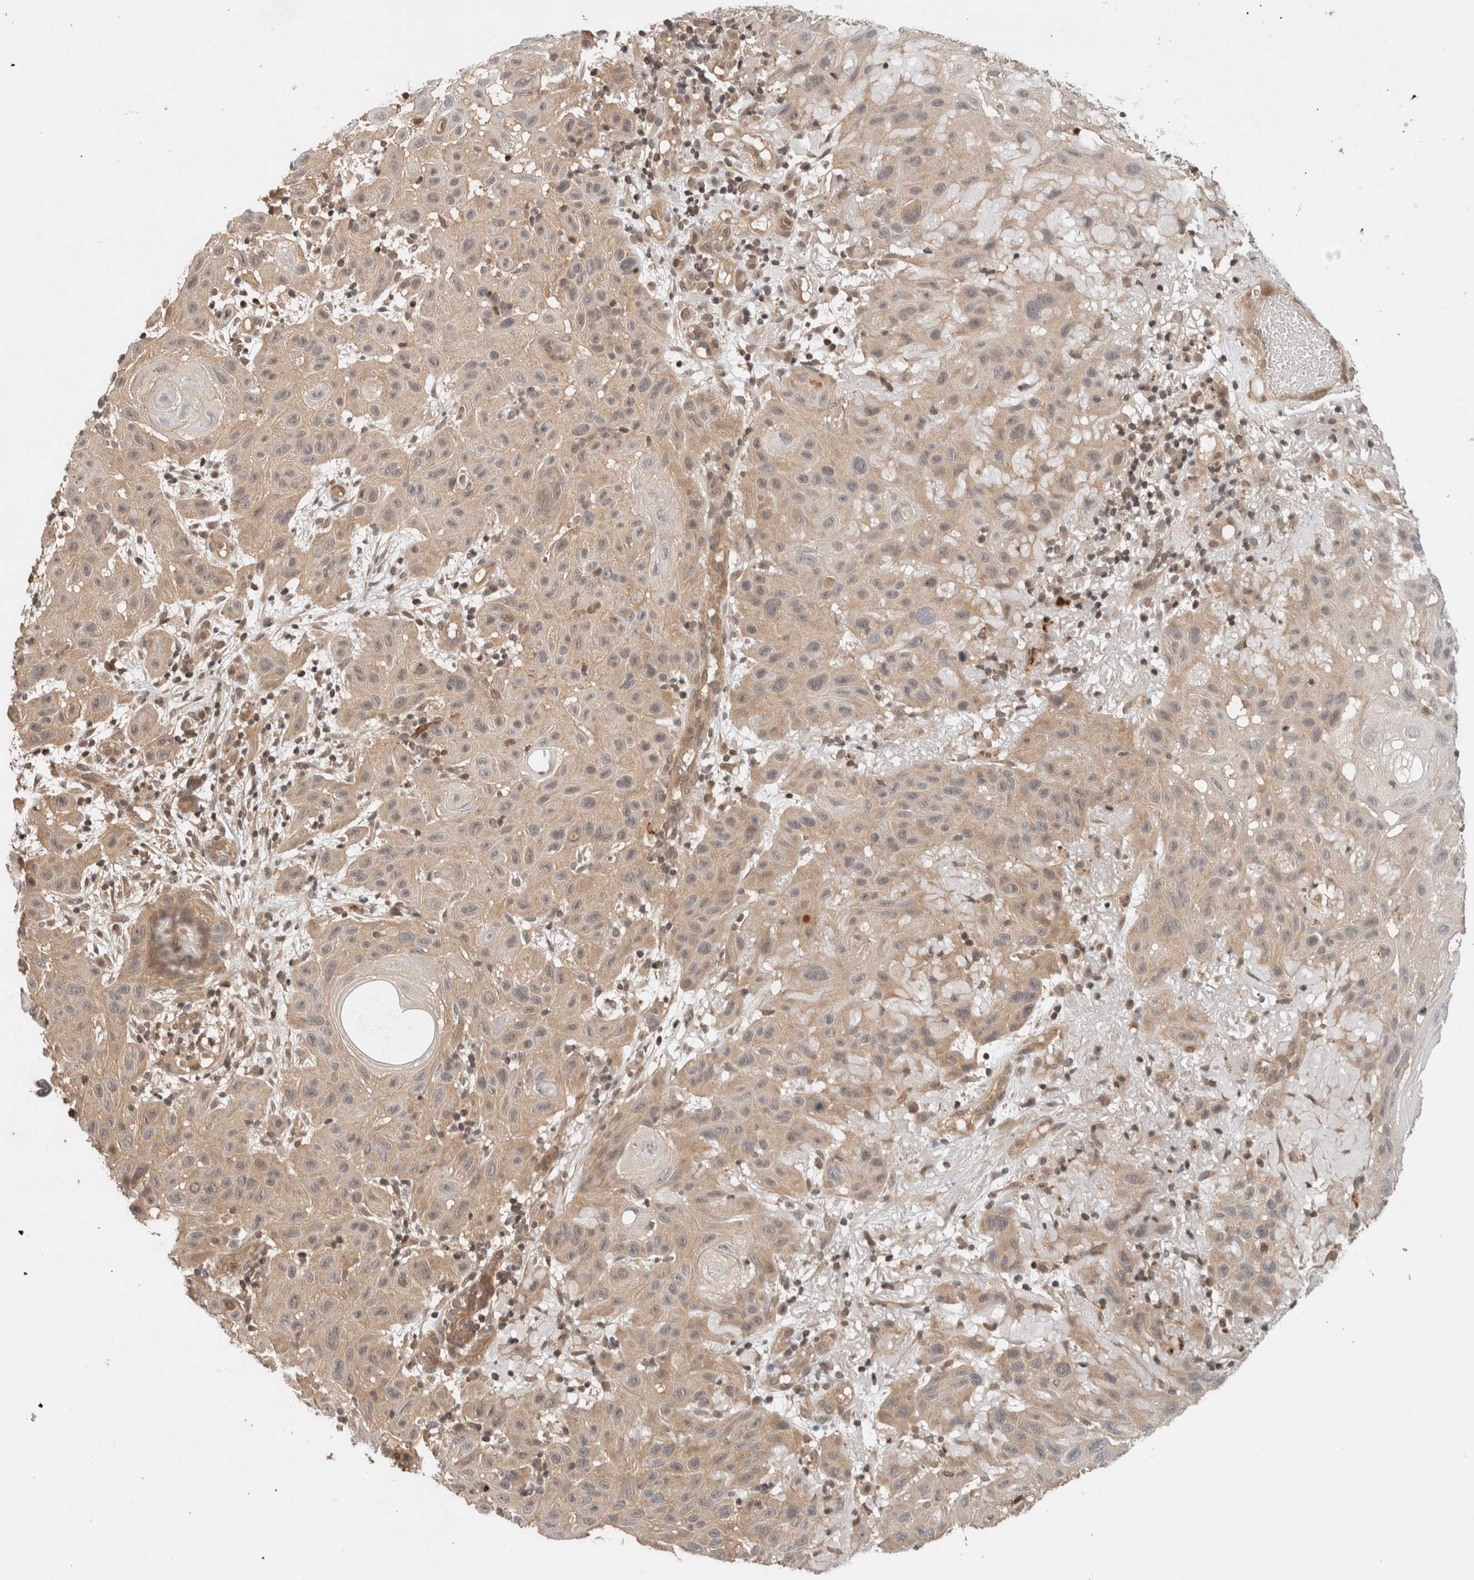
{"staining": {"intensity": "weak", "quantity": ">75%", "location": "cytoplasmic/membranous"}, "tissue": "skin cancer", "cell_type": "Tumor cells", "image_type": "cancer", "snomed": [{"axis": "morphology", "description": "Normal tissue, NOS"}, {"axis": "morphology", "description": "Squamous cell carcinoma, NOS"}, {"axis": "topography", "description": "Skin"}], "caption": "Protein expression analysis of skin cancer reveals weak cytoplasmic/membranous positivity in about >75% of tumor cells.", "gene": "CAAP1", "patient": {"sex": "female", "age": 96}}